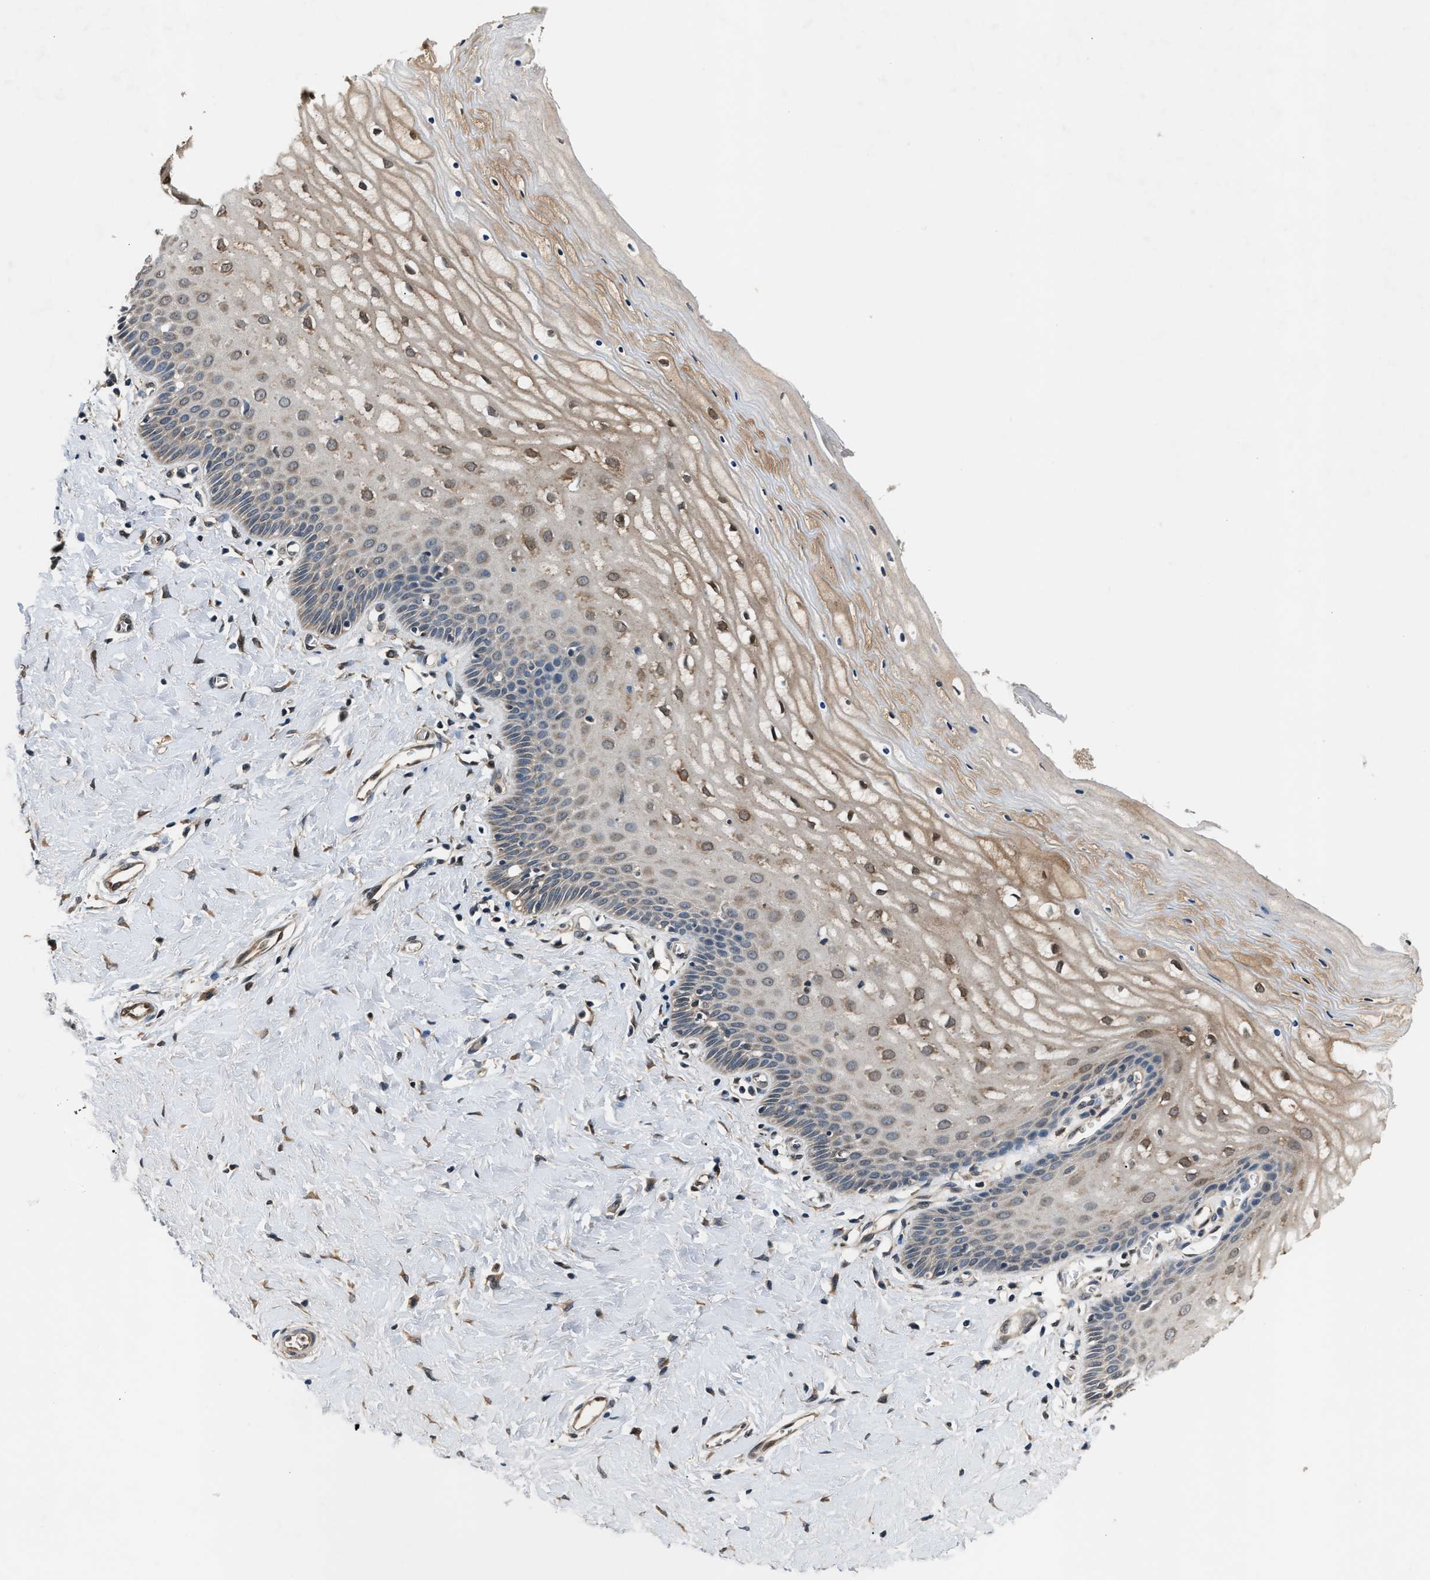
{"staining": {"intensity": "weak", "quantity": "25%-75%", "location": "cytoplasmic/membranous"}, "tissue": "cervix", "cell_type": "Squamous epithelial cells", "image_type": "normal", "snomed": [{"axis": "morphology", "description": "Normal tissue, NOS"}, {"axis": "topography", "description": "Cervix"}], "caption": "Squamous epithelial cells show low levels of weak cytoplasmic/membranous positivity in approximately 25%-75% of cells in benign human cervix.", "gene": "TP53I3", "patient": {"sex": "female", "age": 55}}